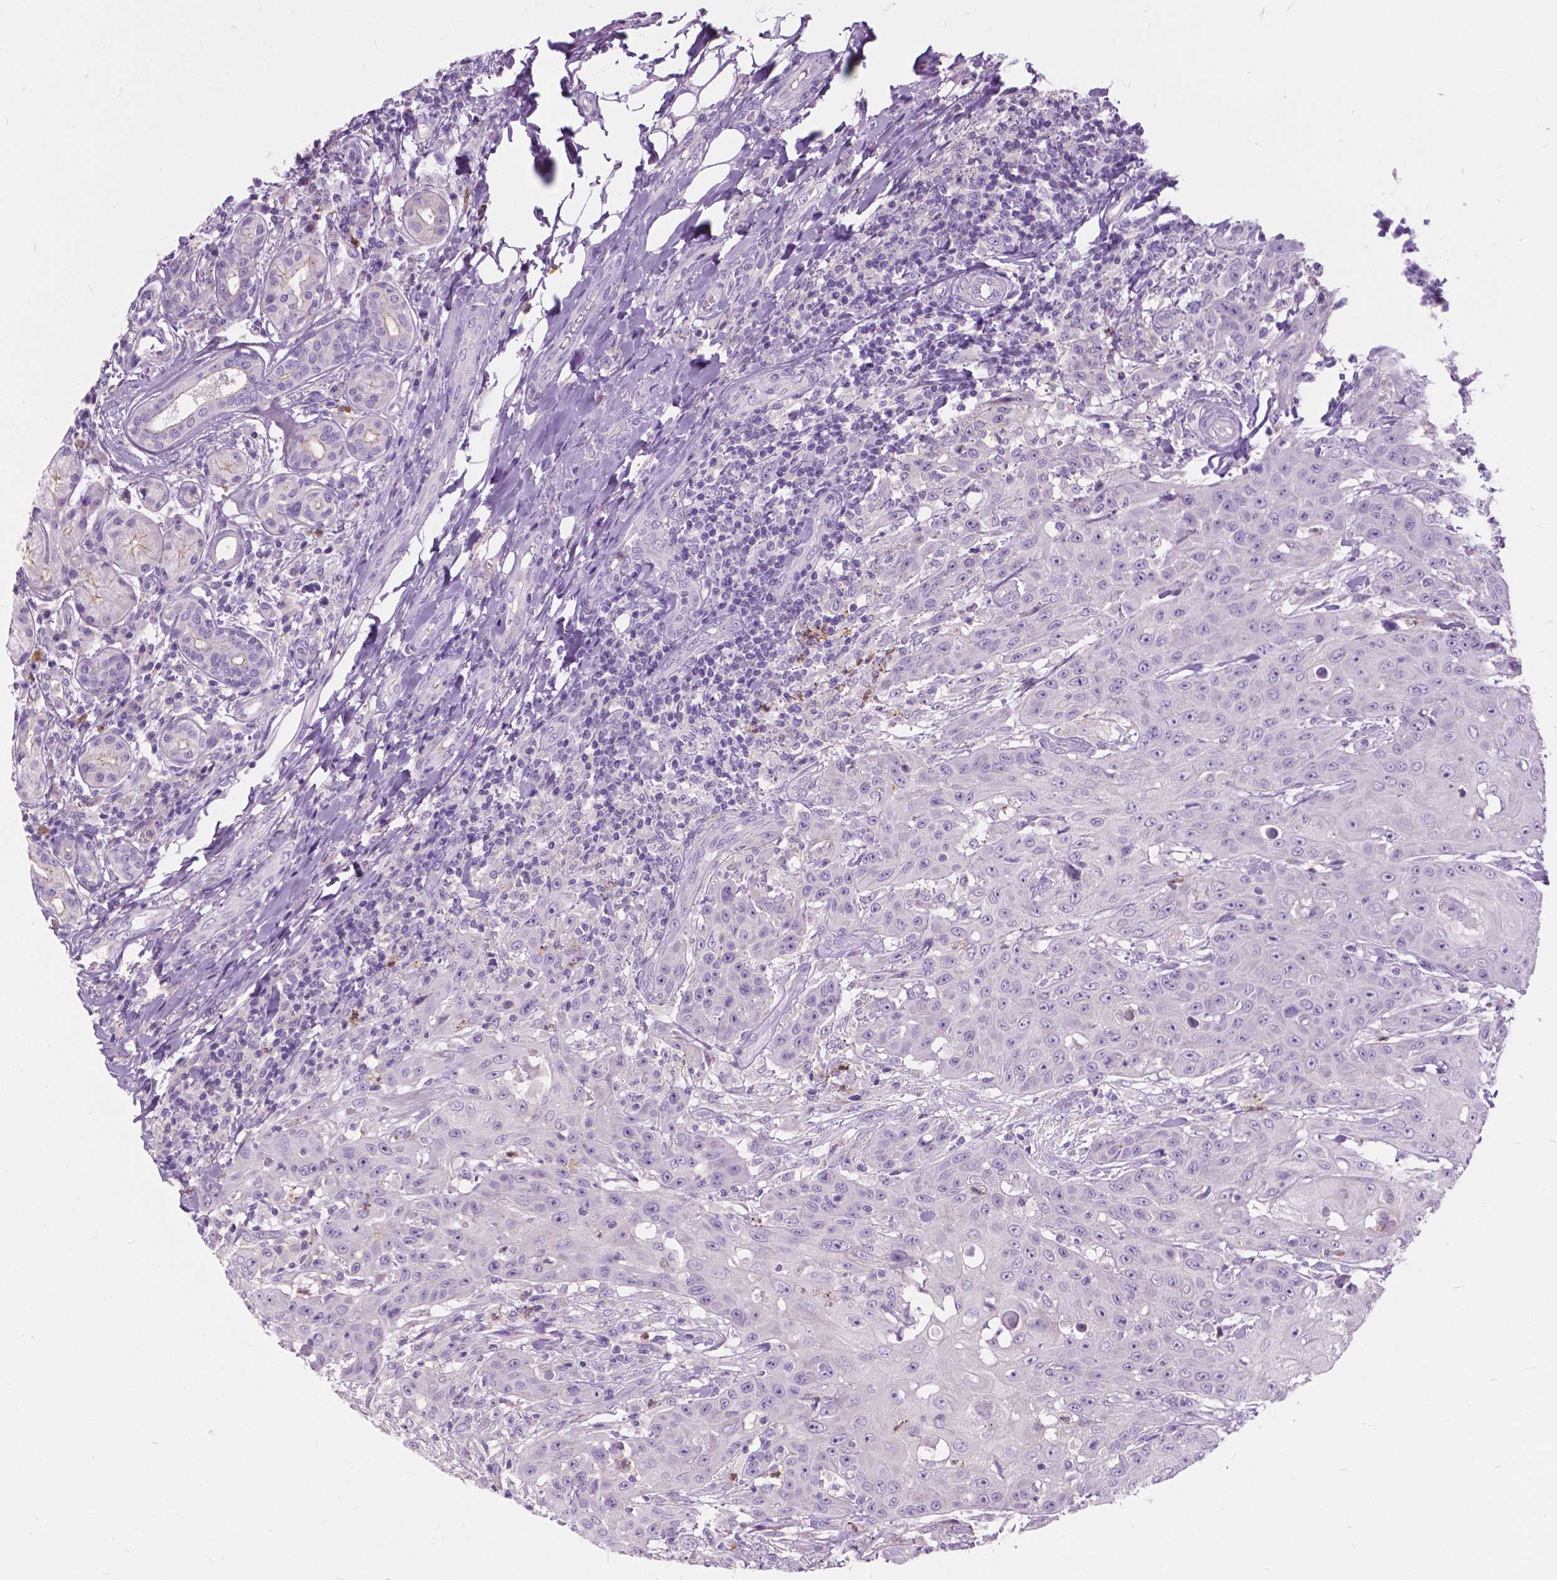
{"staining": {"intensity": "negative", "quantity": "none", "location": "none"}, "tissue": "head and neck cancer", "cell_type": "Tumor cells", "image_type": "cancer", "snomed": [{"axis": "morphology", "description": "Normal tissue, NOS"}, {"axis": "morphology", "description": "Squamous cell carcinoma, NOS"}, {"axis": "topography", "description": "Oral tissue"}, {"axis": "topography", "description": "Head-Neck"}], "caption": "This is an IHC photomicrograph of head and neck squamous cell carcinoma. There is no expression in tumor cells.", "gene": "PRR35", "patient": {"sex": "female", "age": 55}}